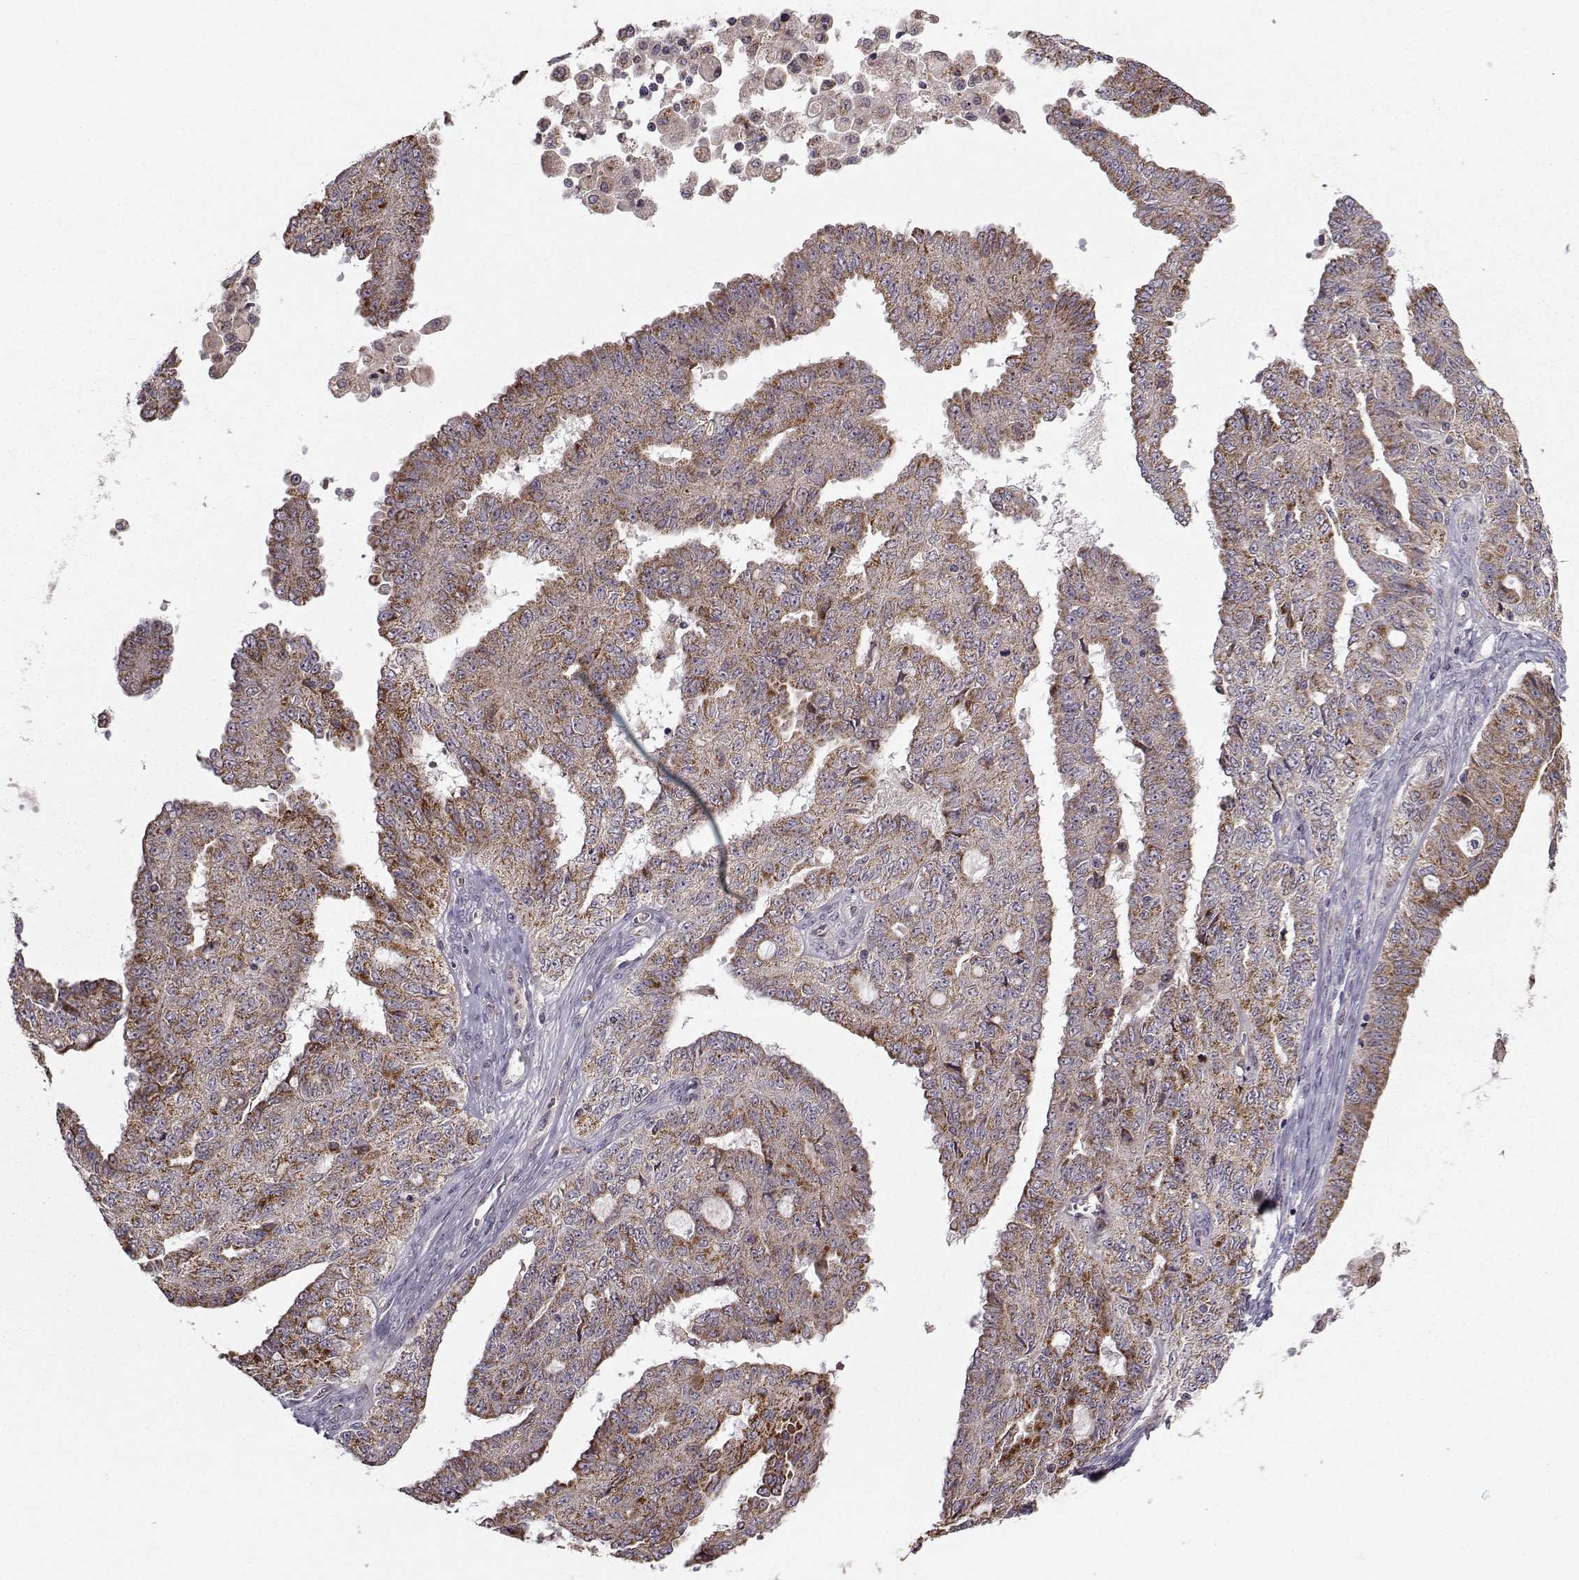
{"staining": {"intensity": "moderate", "quantity": "25%-75%", "location": "cytoplasmic/membranous"}, "tissue": "ovarian cancer", "cell_type": "Tumor cells", "image_type": "cancer", "snomed": [{"axis": "morphology", "description": "Cystadenocarcinoma, serous, NOS"}, {"axis": "topography", "description": "Ovary"}], "caption": "The histopathology image exhibits staining of serous cystadenocarcinoma (ovarian), revealing moderate cytoplasmic/membranous protein positivity (brown color) within tumor cells. (brown staining indicates protein expression, while blue staining denotes nuclei).", "gene": "NECAB3", "patient": {"sex": "female", "age": 71}}